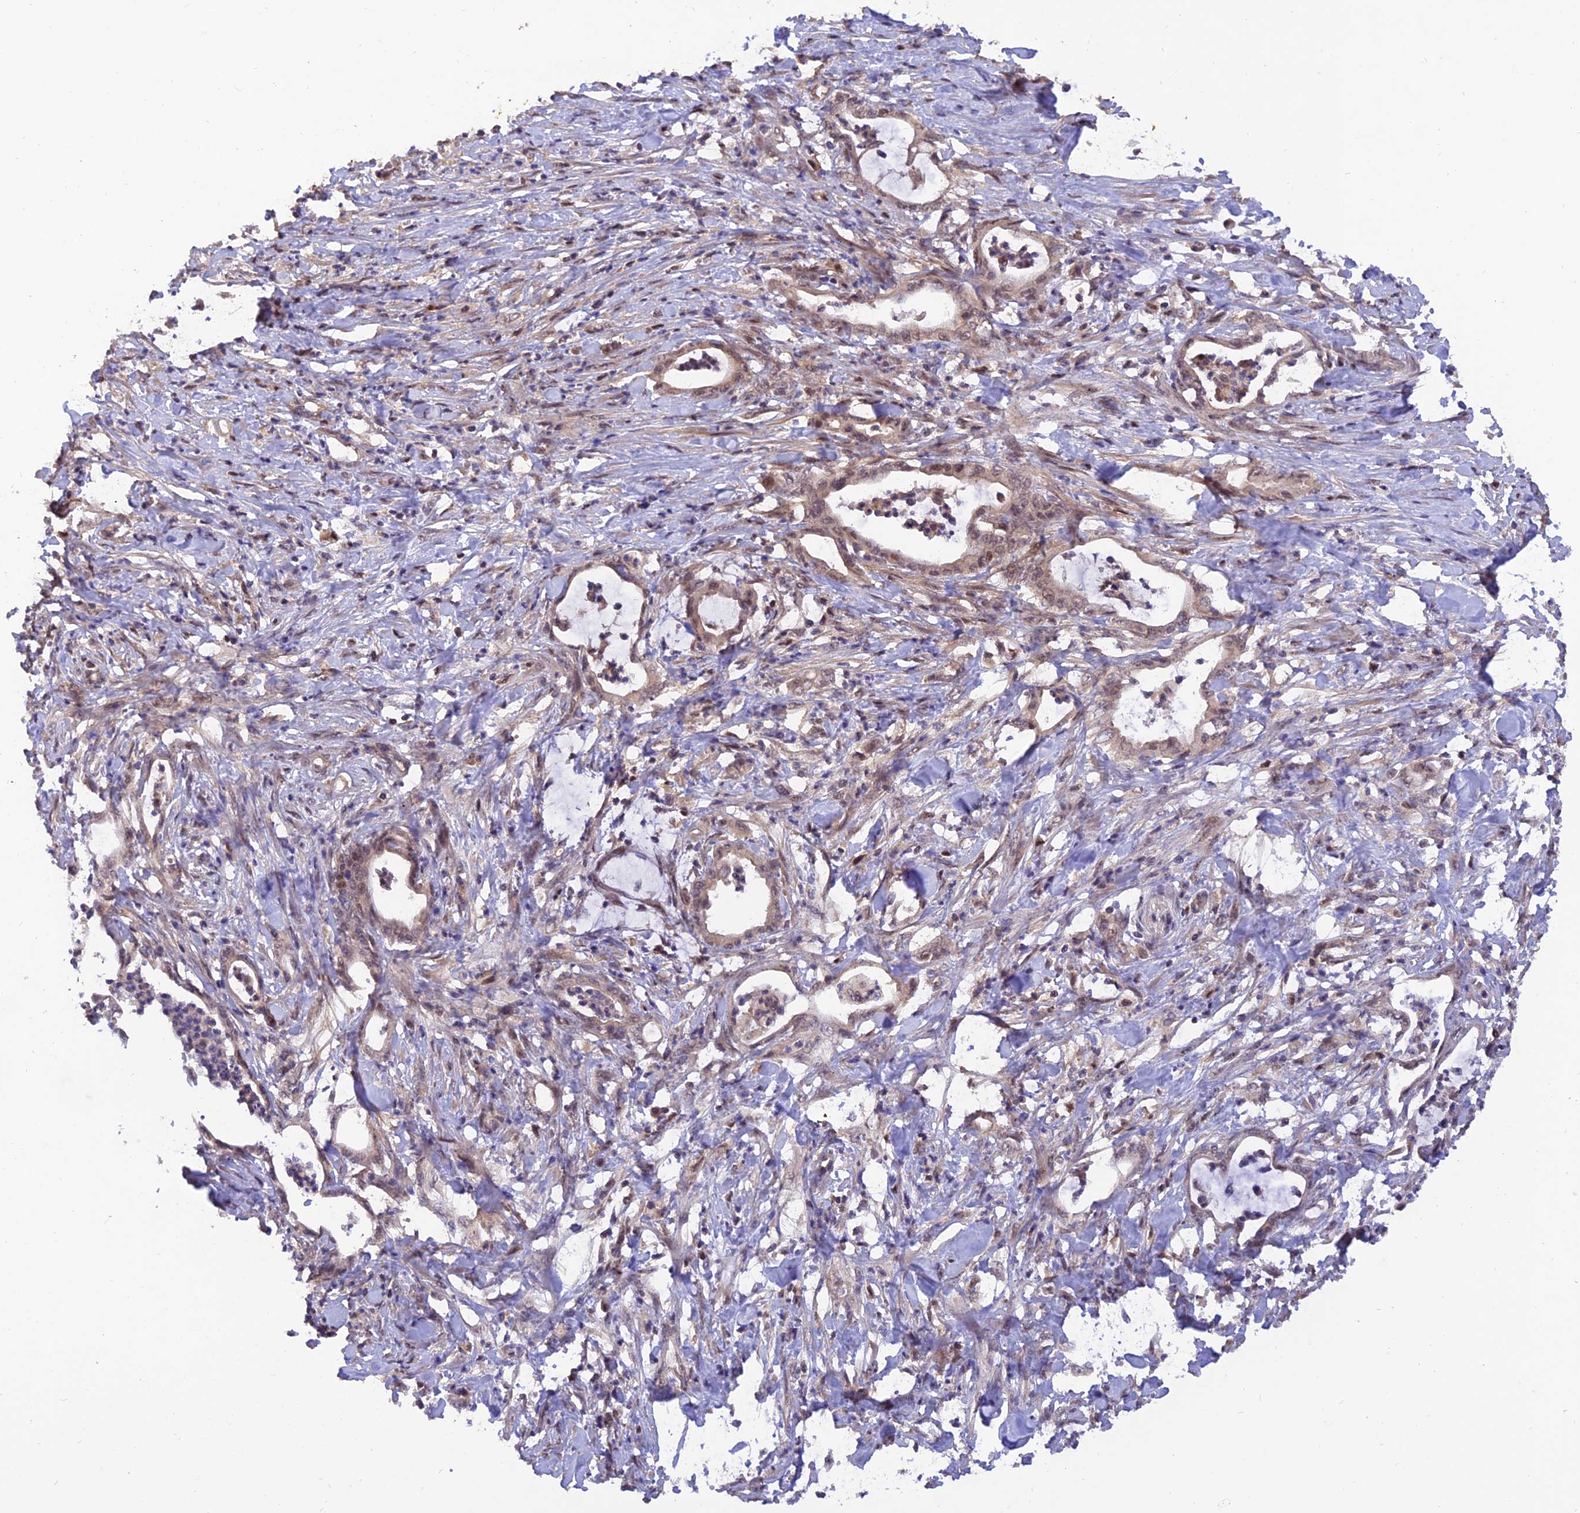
{"staining": {"intensity": "weak", "quantity": "25%-75%", "location": "cytoplasmic/membranous,nuclear"}, "tissue": "pancreatic cancer", "cell_type": "Tumor cells", "image_type": "cancer", "snomed": [{"axis": "morphology", "description": "Adenocarcinoma, NOS"}, {"axis": "topography", "description": "Pancreas"}], "caption": "Tumor cells show weak cytoplasmic/membranous and nuclear expression in about 25%-75% of cells in pancreatic cancer (adenocarcinoma).", "gene": "REV1", "patient": {"sex": "female", "age": 55}}